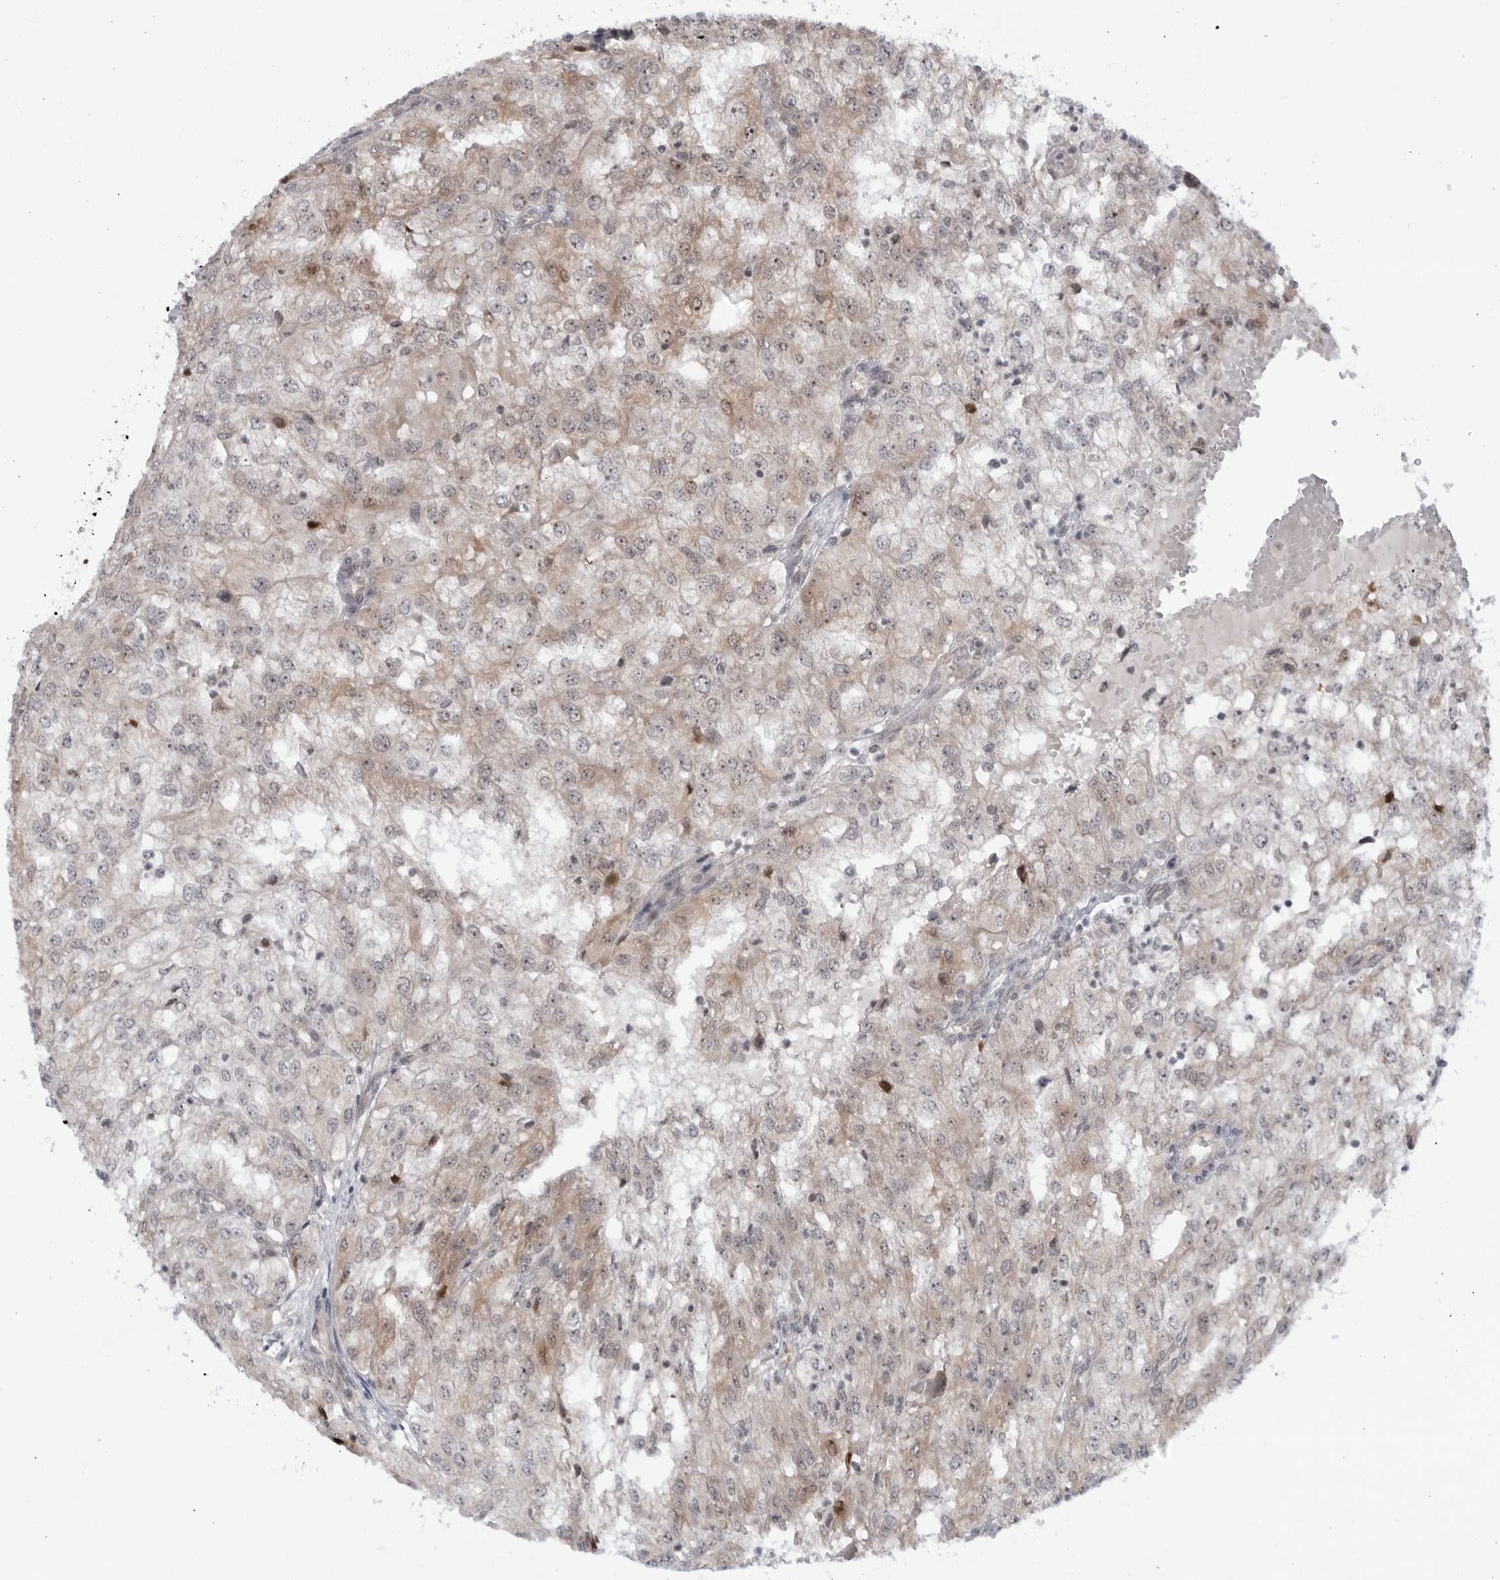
{"staining": {"intensity": "weak", "quantity": "25%-75%", "location": "cytoplasmic/membranous,nuclear"}, "tissue": "renal cancer", "cell_type": "Tumor cells", "image_type": "cancer", "snomed": [{"axis": "morphology", "description": "Adenocarcinoma, NOS"}, {"axis": "topography", "description": "Kidney"}], "caption": "Protein analysis of adenocarcinoma (renal) tissue reveals weak cytoplasmic/membranous and nuclear expression in about 25%-75% of tumor cells.", "gene": "ITGB3BP", "patient": {"sex": "female", "age": 54}}